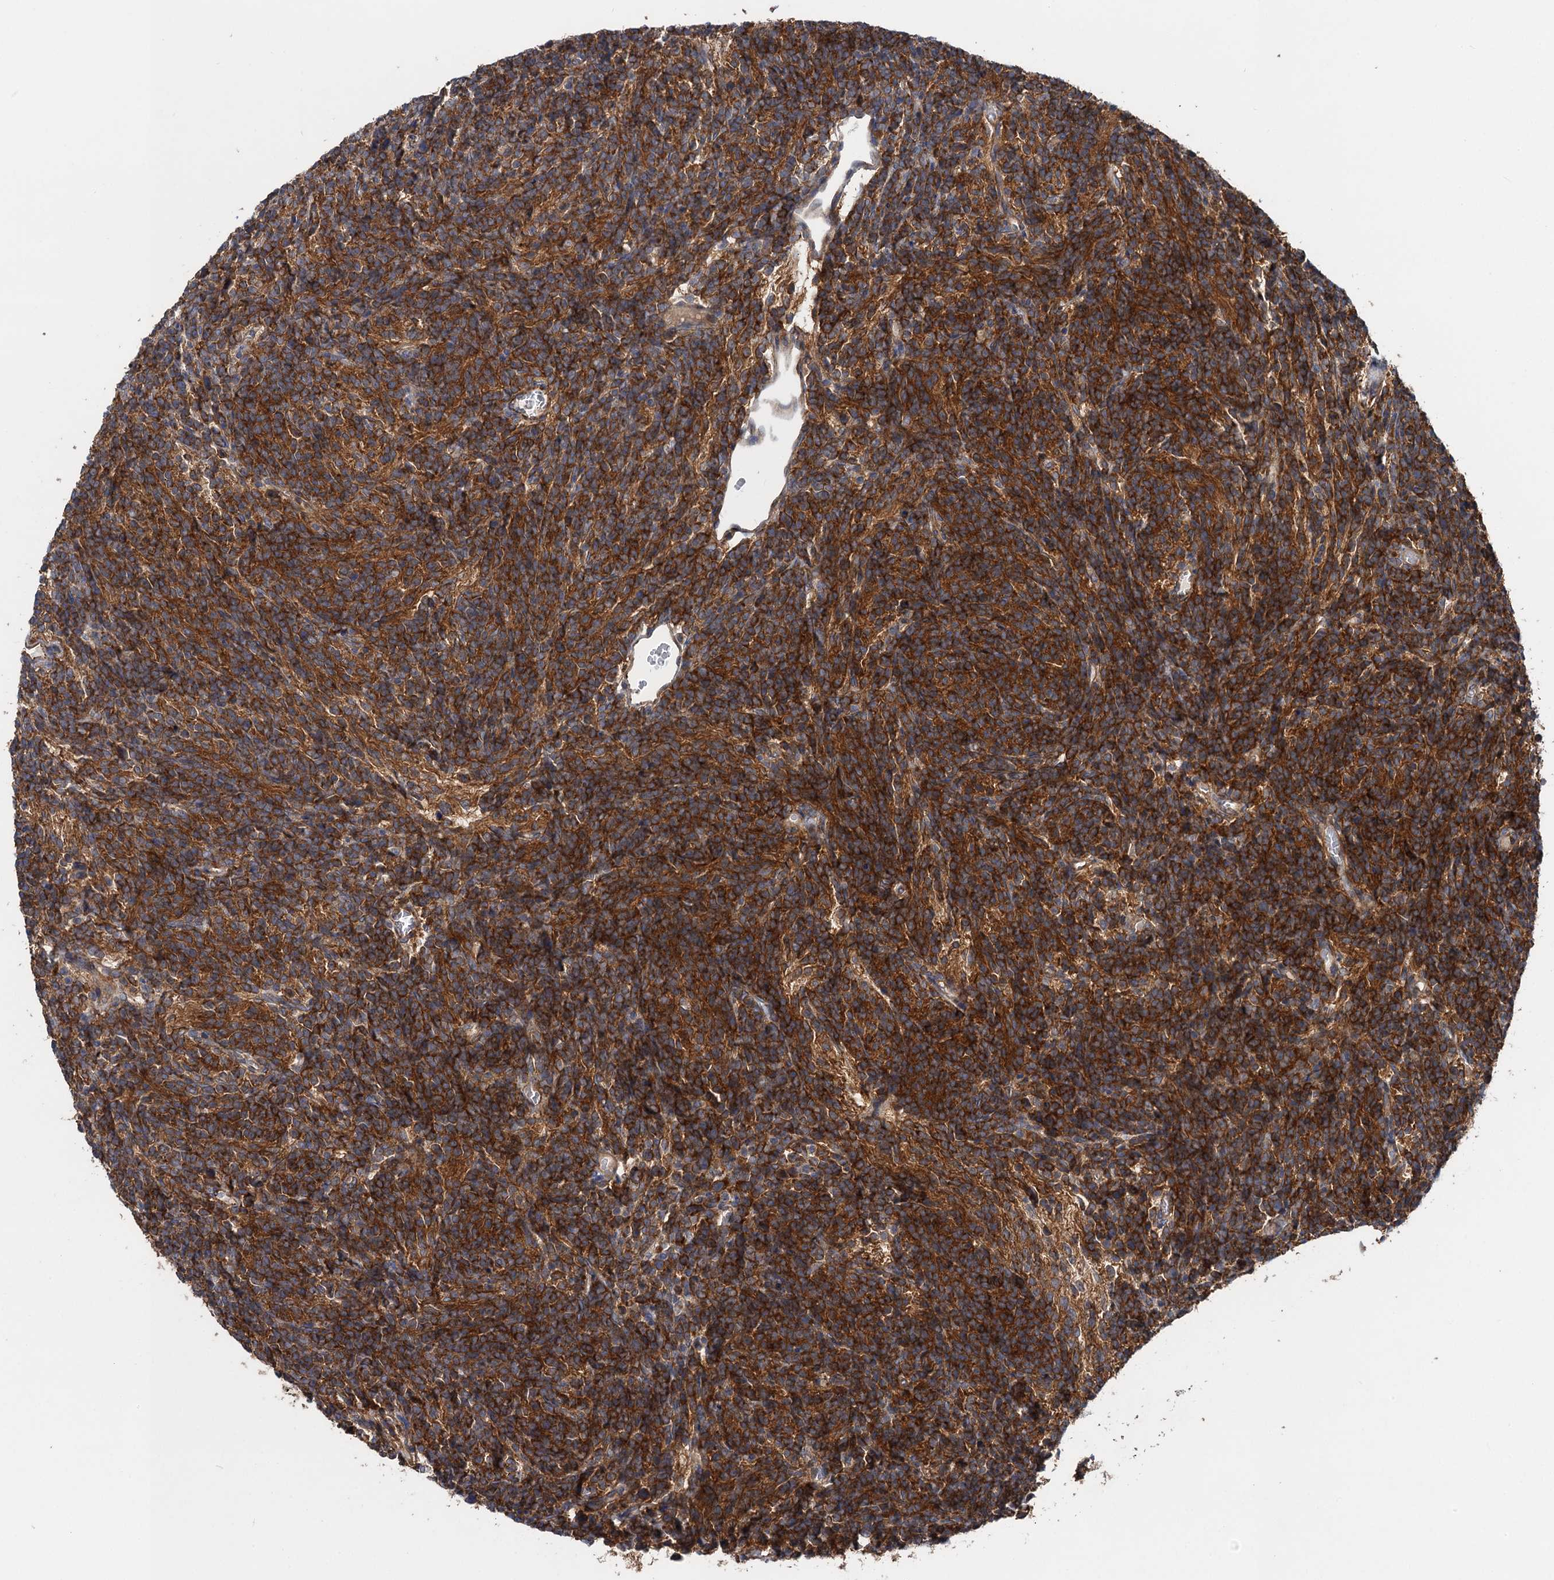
{"staining": {"intensity": "strong", "quantity": ">75%", "location": "cytoplasmic/membranous"}, "tissue": "glioma", "cell_type": "Tumor cells", "image_type": "cancer", "snomed": [{"axis": "morphology", "description": "Glioma, malignant, Low grade"}, {"axis": "topography", "description": "Brain"}], "caption": "Brown immunohistochemical staining in human malignant glioma (low-grade) demonstrates strong cytoplasmic/membranous positivity in approximately >75% of tumor cells.", "gene": "PJA2", "patient": {"sex": "female", "age": 1}}